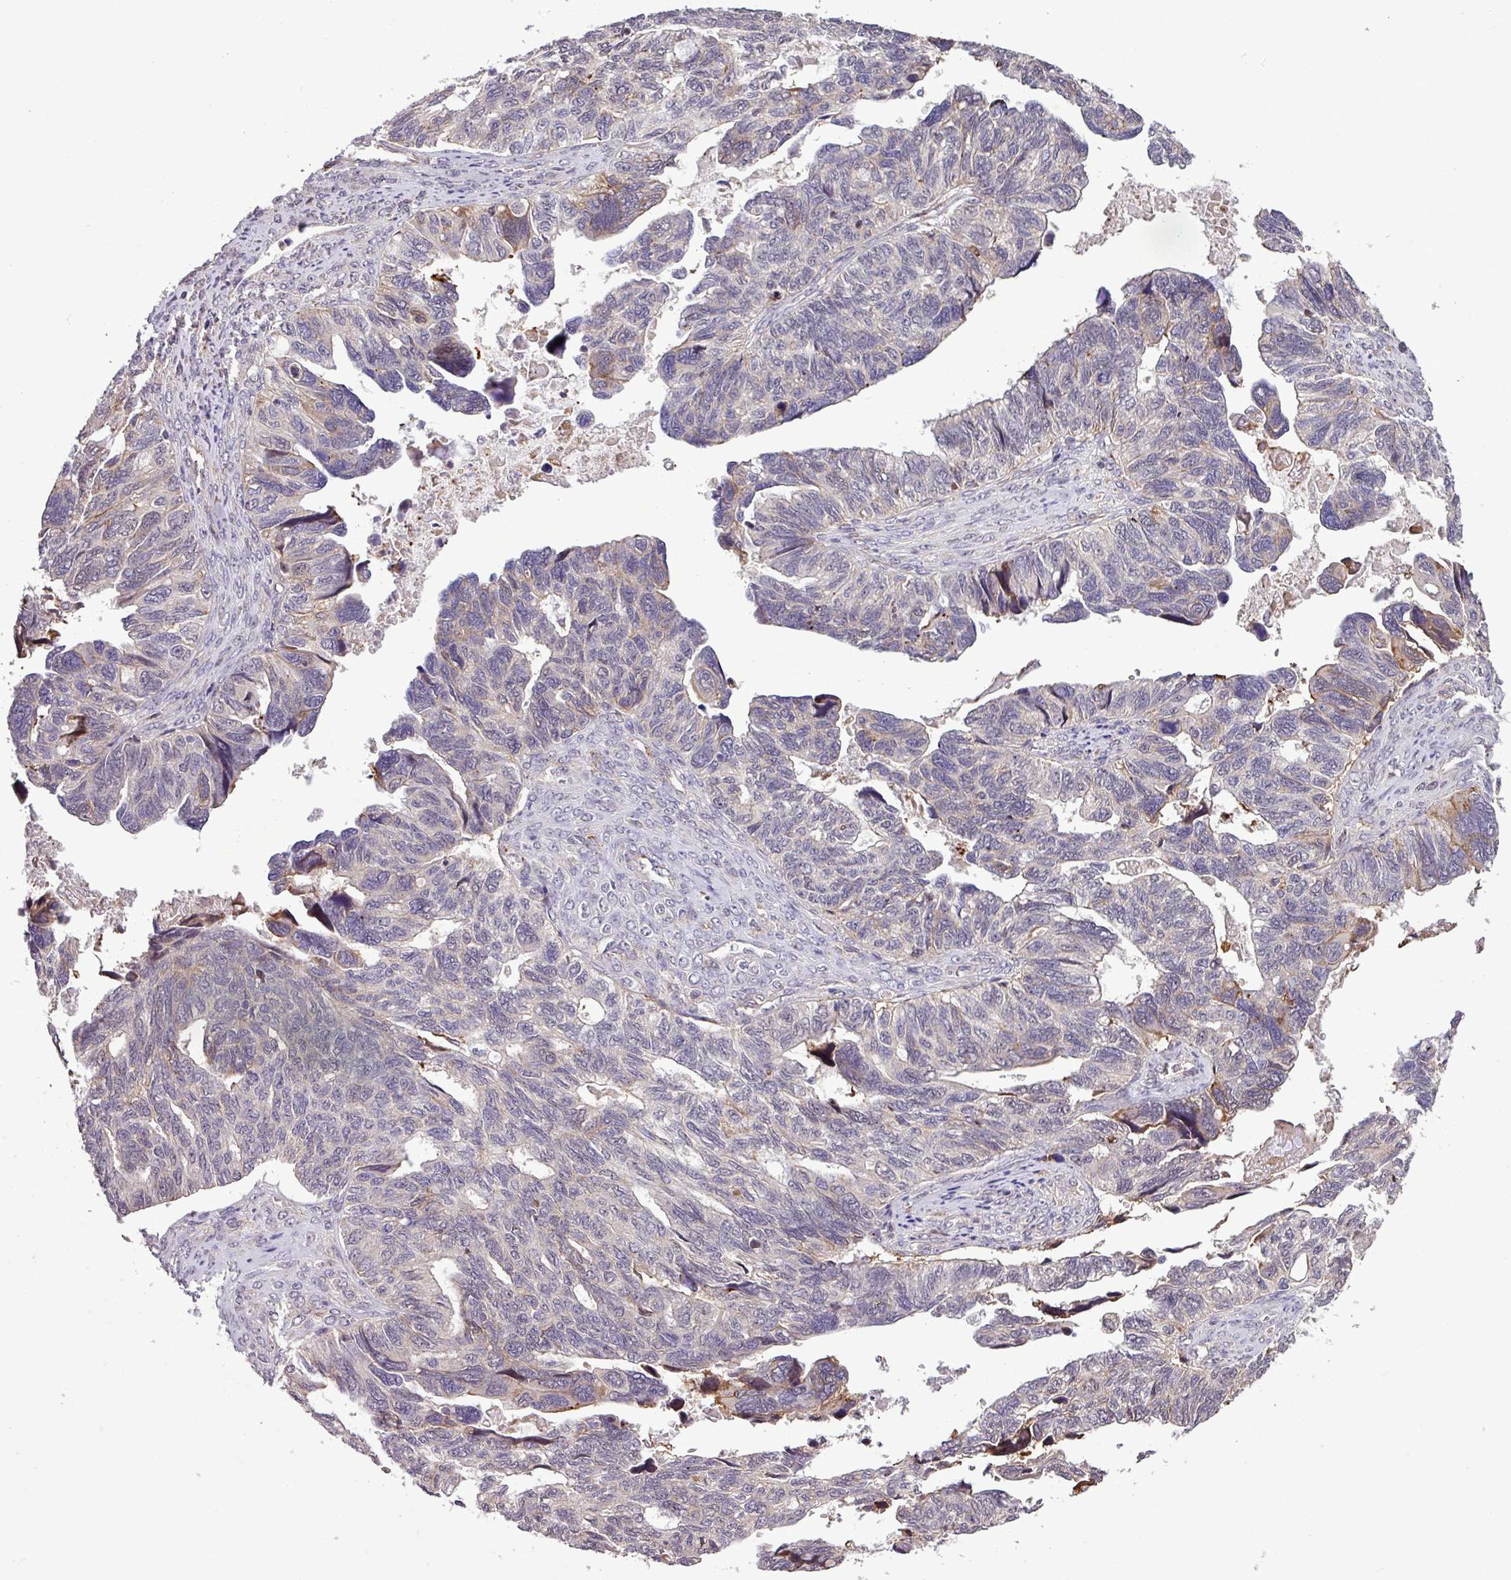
{"staining": {"intensity": "weak", "quantity": "<25%", "location": "cytoplasmic/membranous"}, "tissue": "ovarian cancer", "cell_type": "Tumor cells", "image_type": "cancer", "snomed": [{"axis": "morphology", "description": "Cystadenocarcinoma, serous, NOS"}, {"axis": "topography", "description": "Ovary"}], "caption": "Tumor cells are negative for brown protein staining in ovarian serous cystadenocarcinoma.", "gene": "RPP25L", "patient": {"sex": "female", "age": 79}}